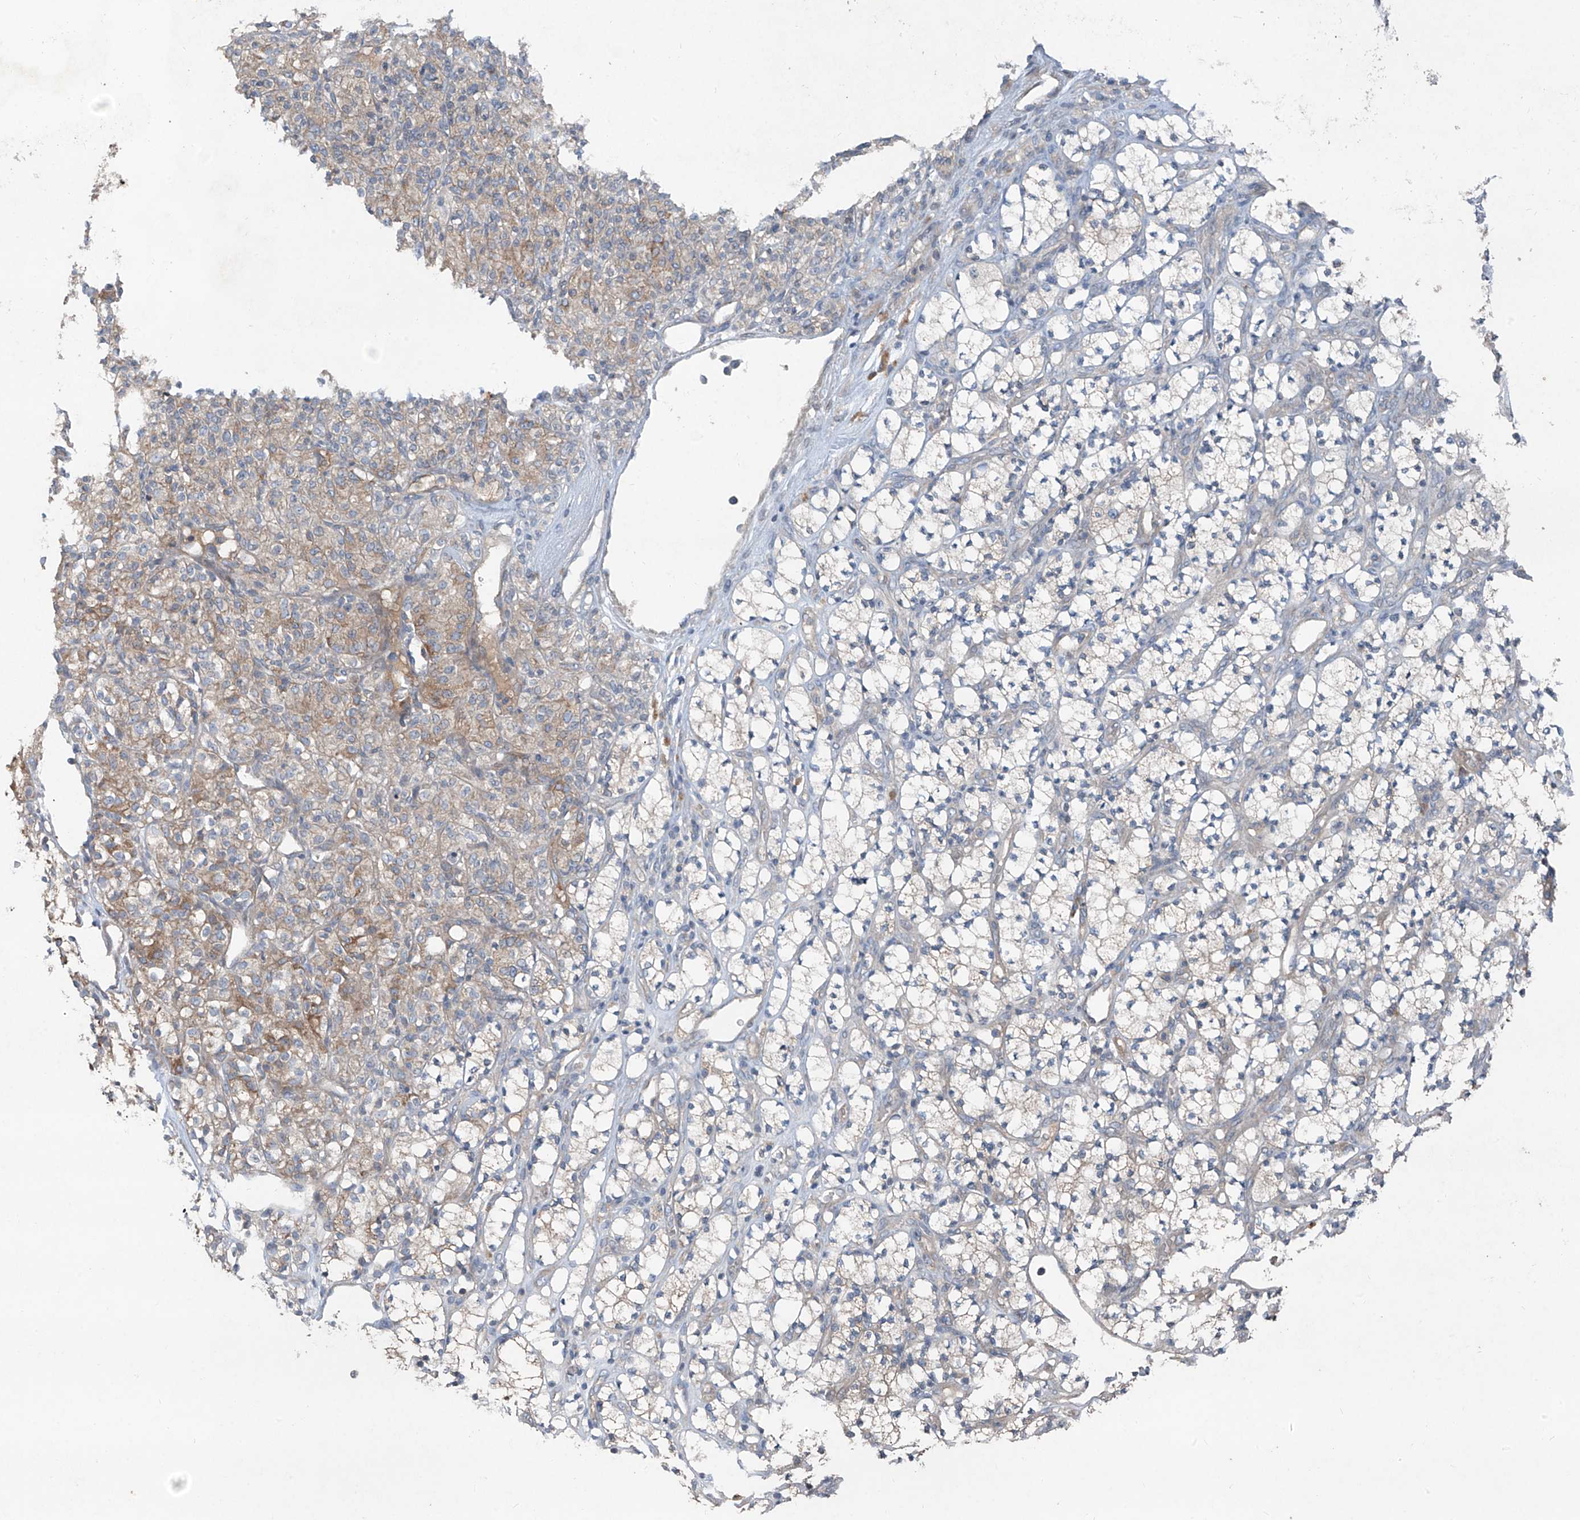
{"staining": {"intensity": "negative", "quantity": "none", "location": "none"}, "tissue": "renal cancer", "cell_type": "Tumor cells", "image_type": "cancer", "snomed": [{"axis": "morphology", "description": "Adenocarcinoma, NOS"}, {"axis": "topography", "description": "Kidney"}], "caption": "Renal cancer (adenocarcinoma) was stained to show a protein in brown. There is no significant positivity in tumor cells. Nuclei are stained in blue.", "gene": "FOXRED2", "patient": {"sex": "male", "age": 77}}